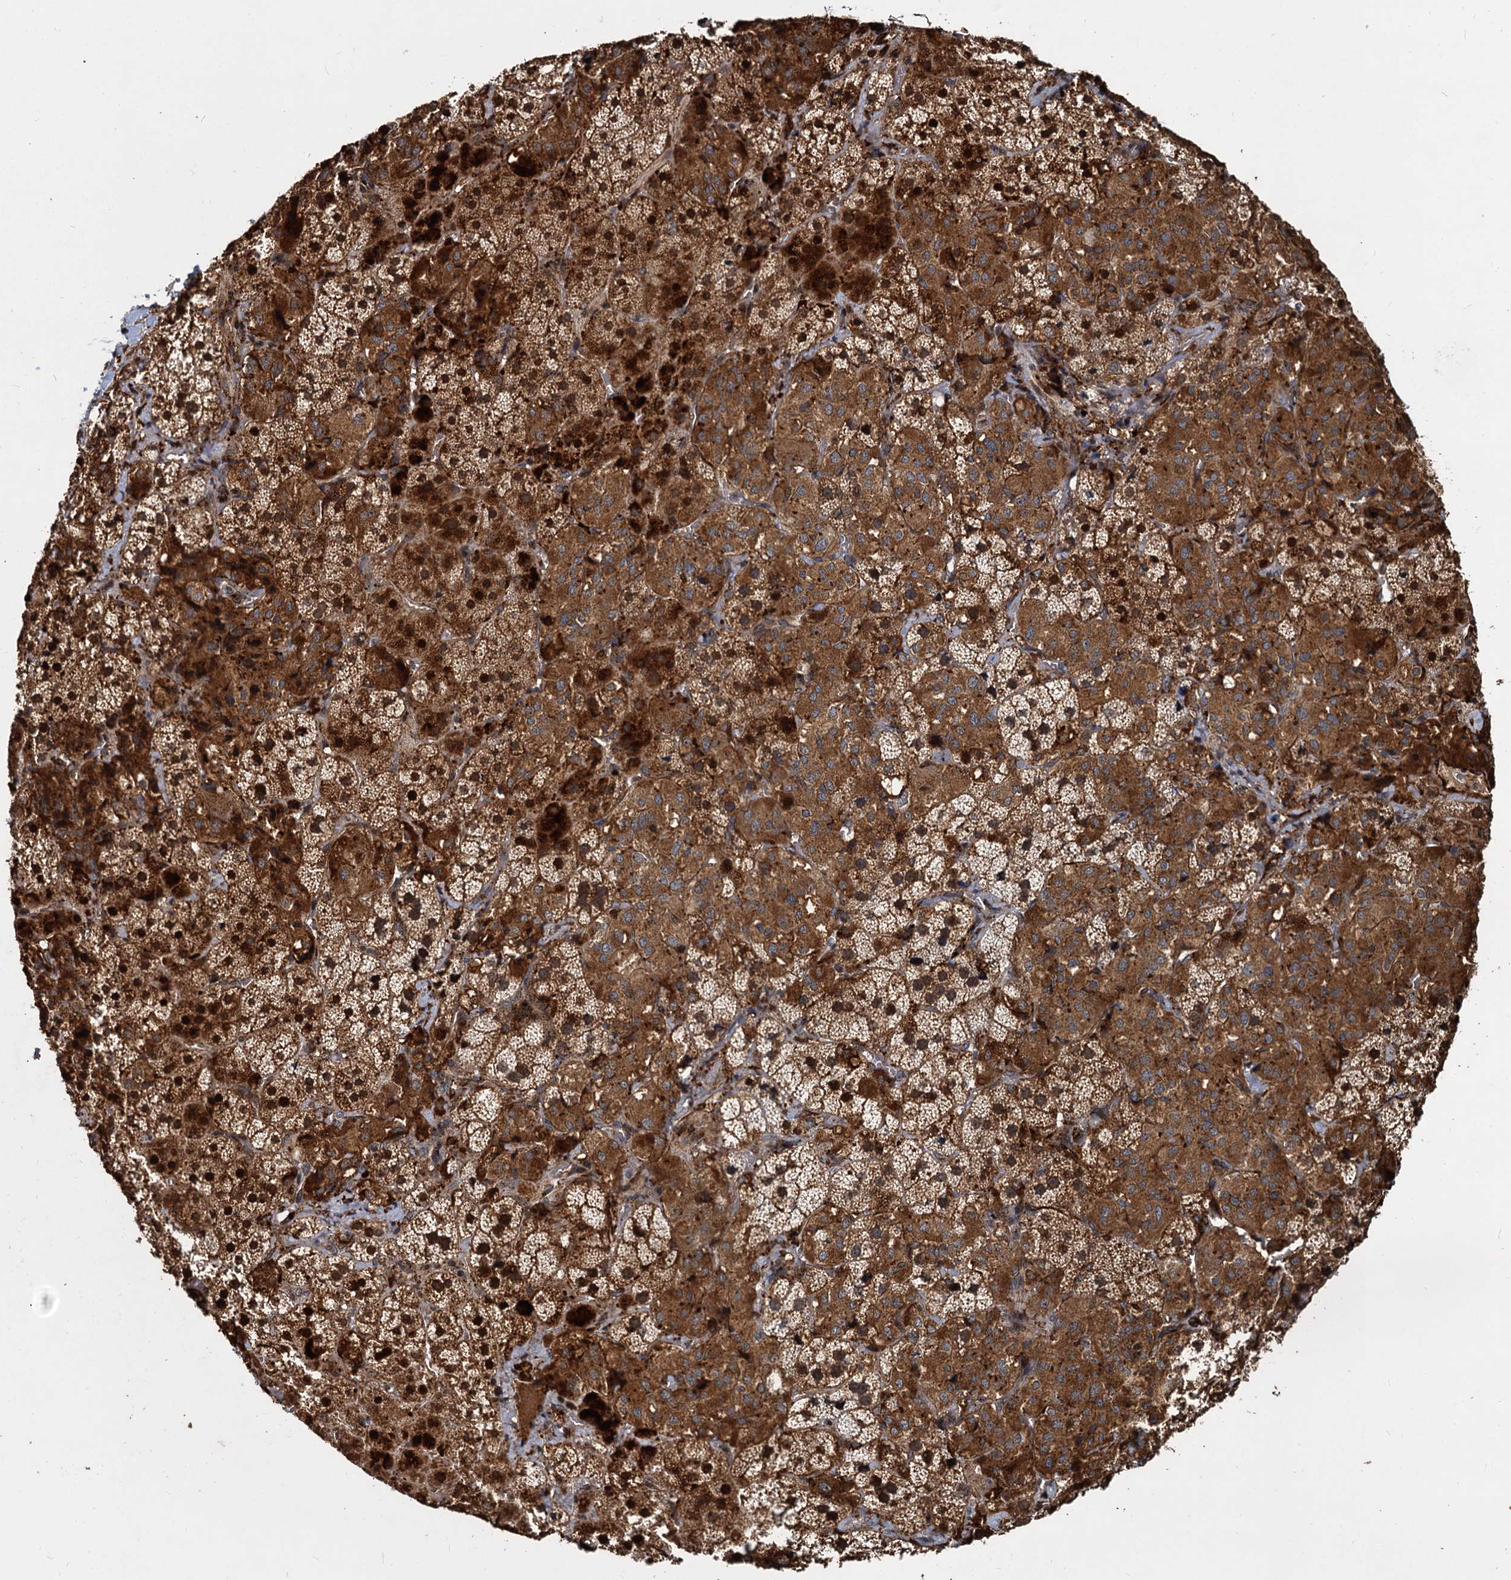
{"staining": {"intensity": "strong", "quantity": ">75%", "location": "cytoplasmic/membranous,nuclear"}, "tissue": "adrenal gland", "cell_type": "Glandular cells", "image_type": "normal", "snomed": [{"axis": "morphology", "description": "Normal tissue, NOS"}, {"axis": "topography", "description": "Adrenal gland"}], "caption": "Immunohistochemistry (IHC) (DAB) staining of unremarkable adrenal gland reveals strong cytoplasmic/membranous,nuclear protein positivity in approximately >75% of glandular cells. The protein is stained brown, and the nuclei are stained in blue (DAB IHC with brightfield microscopy, high magnification).", "gene": "TRIM23", "patient": {"sex": "female", "age": 44}}